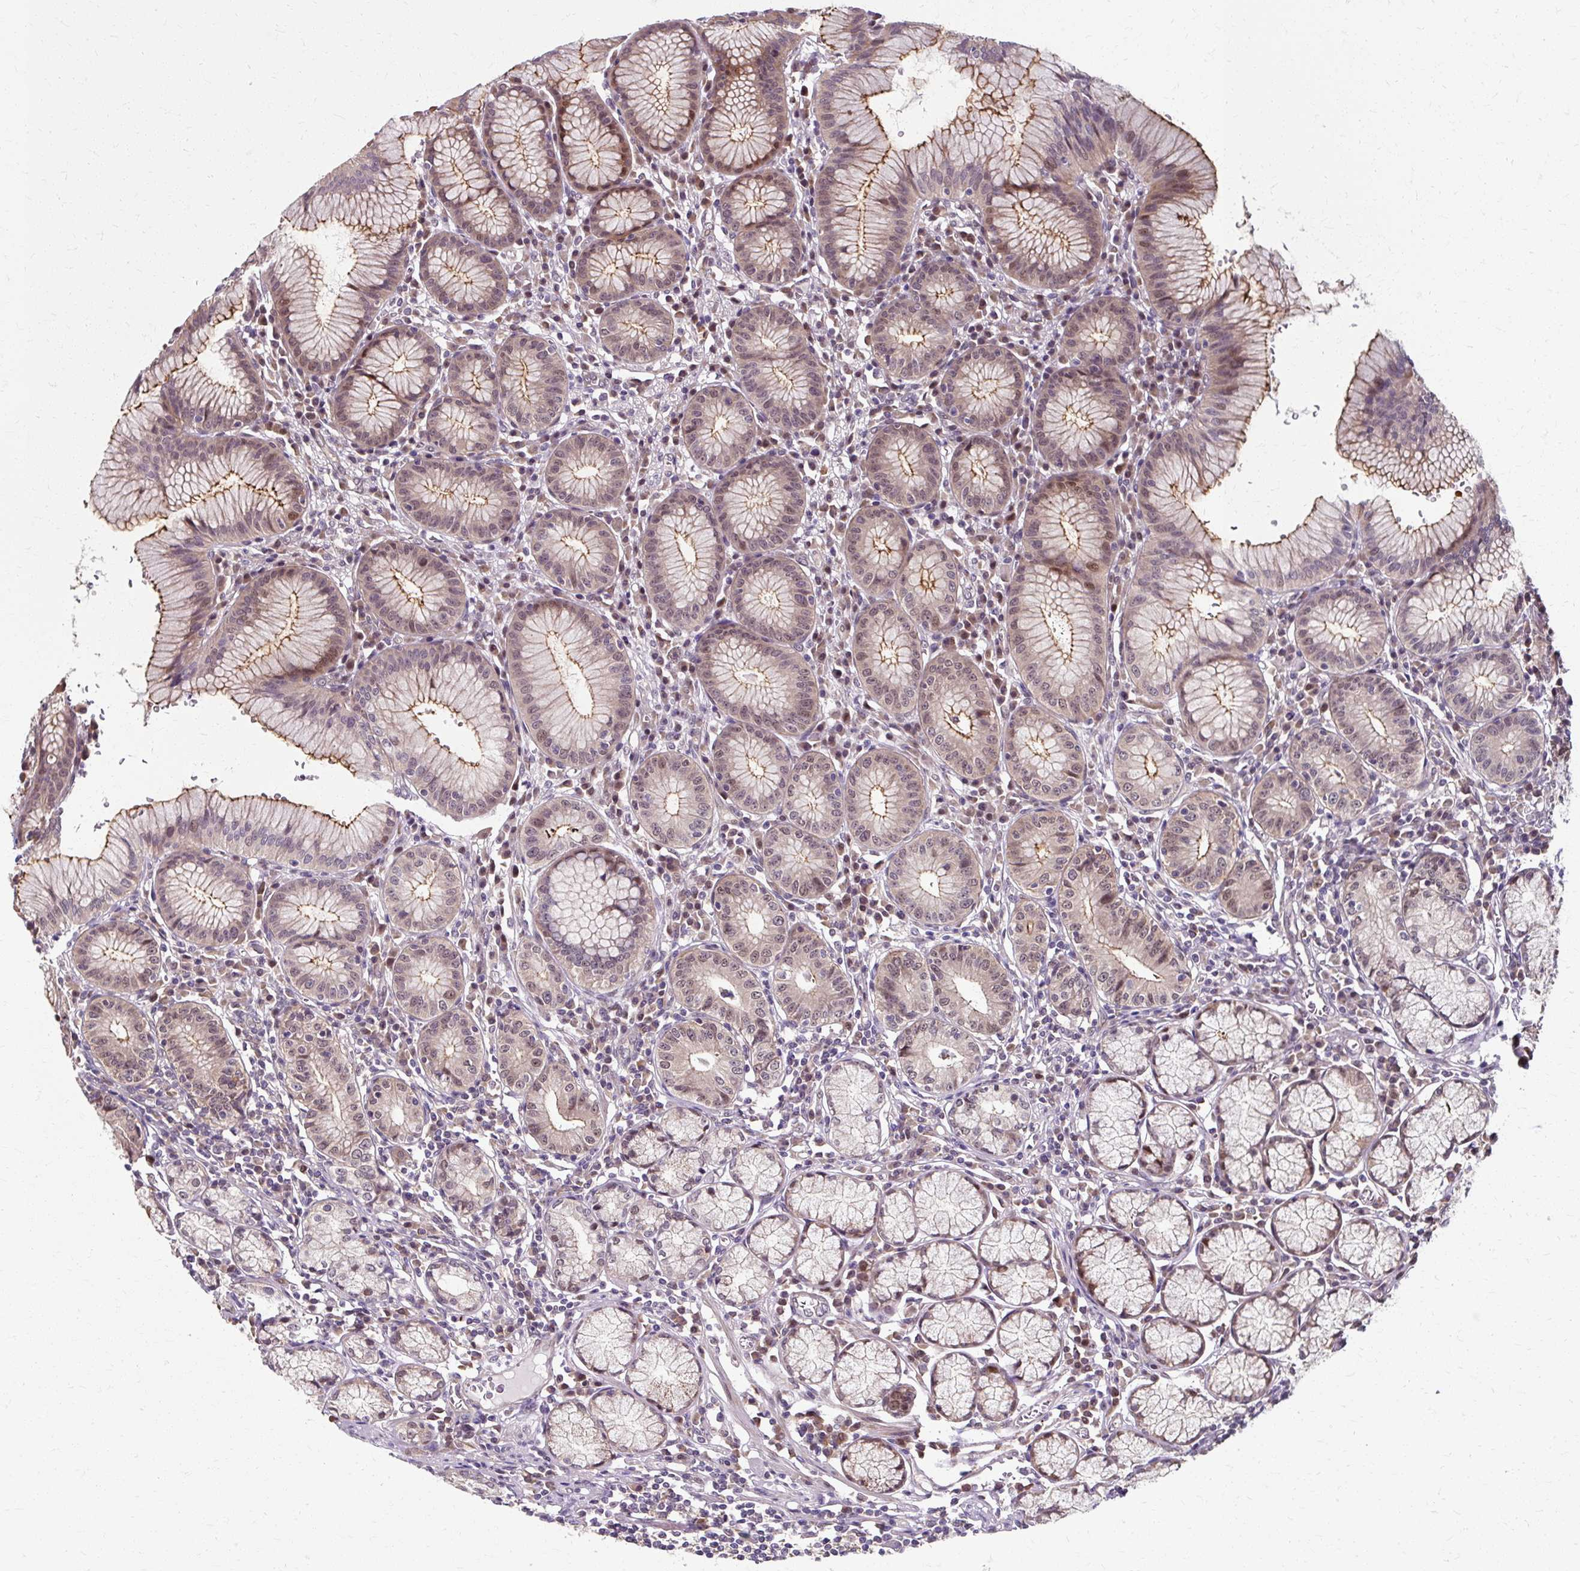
{"staining": {"intensity": "moderate", "quantity": "25%-75%", "location": "cytoplasmic/membranous,nuclear"}, "tissue": "stomach", "cell_type": "Glandular cells", "image_type": "normal", "snomed": [{"axis": "morphology", "description": "Normal tissue, NOS"}, {"axis": "topography", "description": "Stomach"}], "caption": "IHC of unremarkable human stomach exhibits medium levels of moderate cytoplasmic/membranous,nuclear staining in about 25%-75% of glandular cells. (IHC, brightfield microscopy, high magnification).", "gene": "ZNF555", "patient": {"sex": "male", "age": 55}}